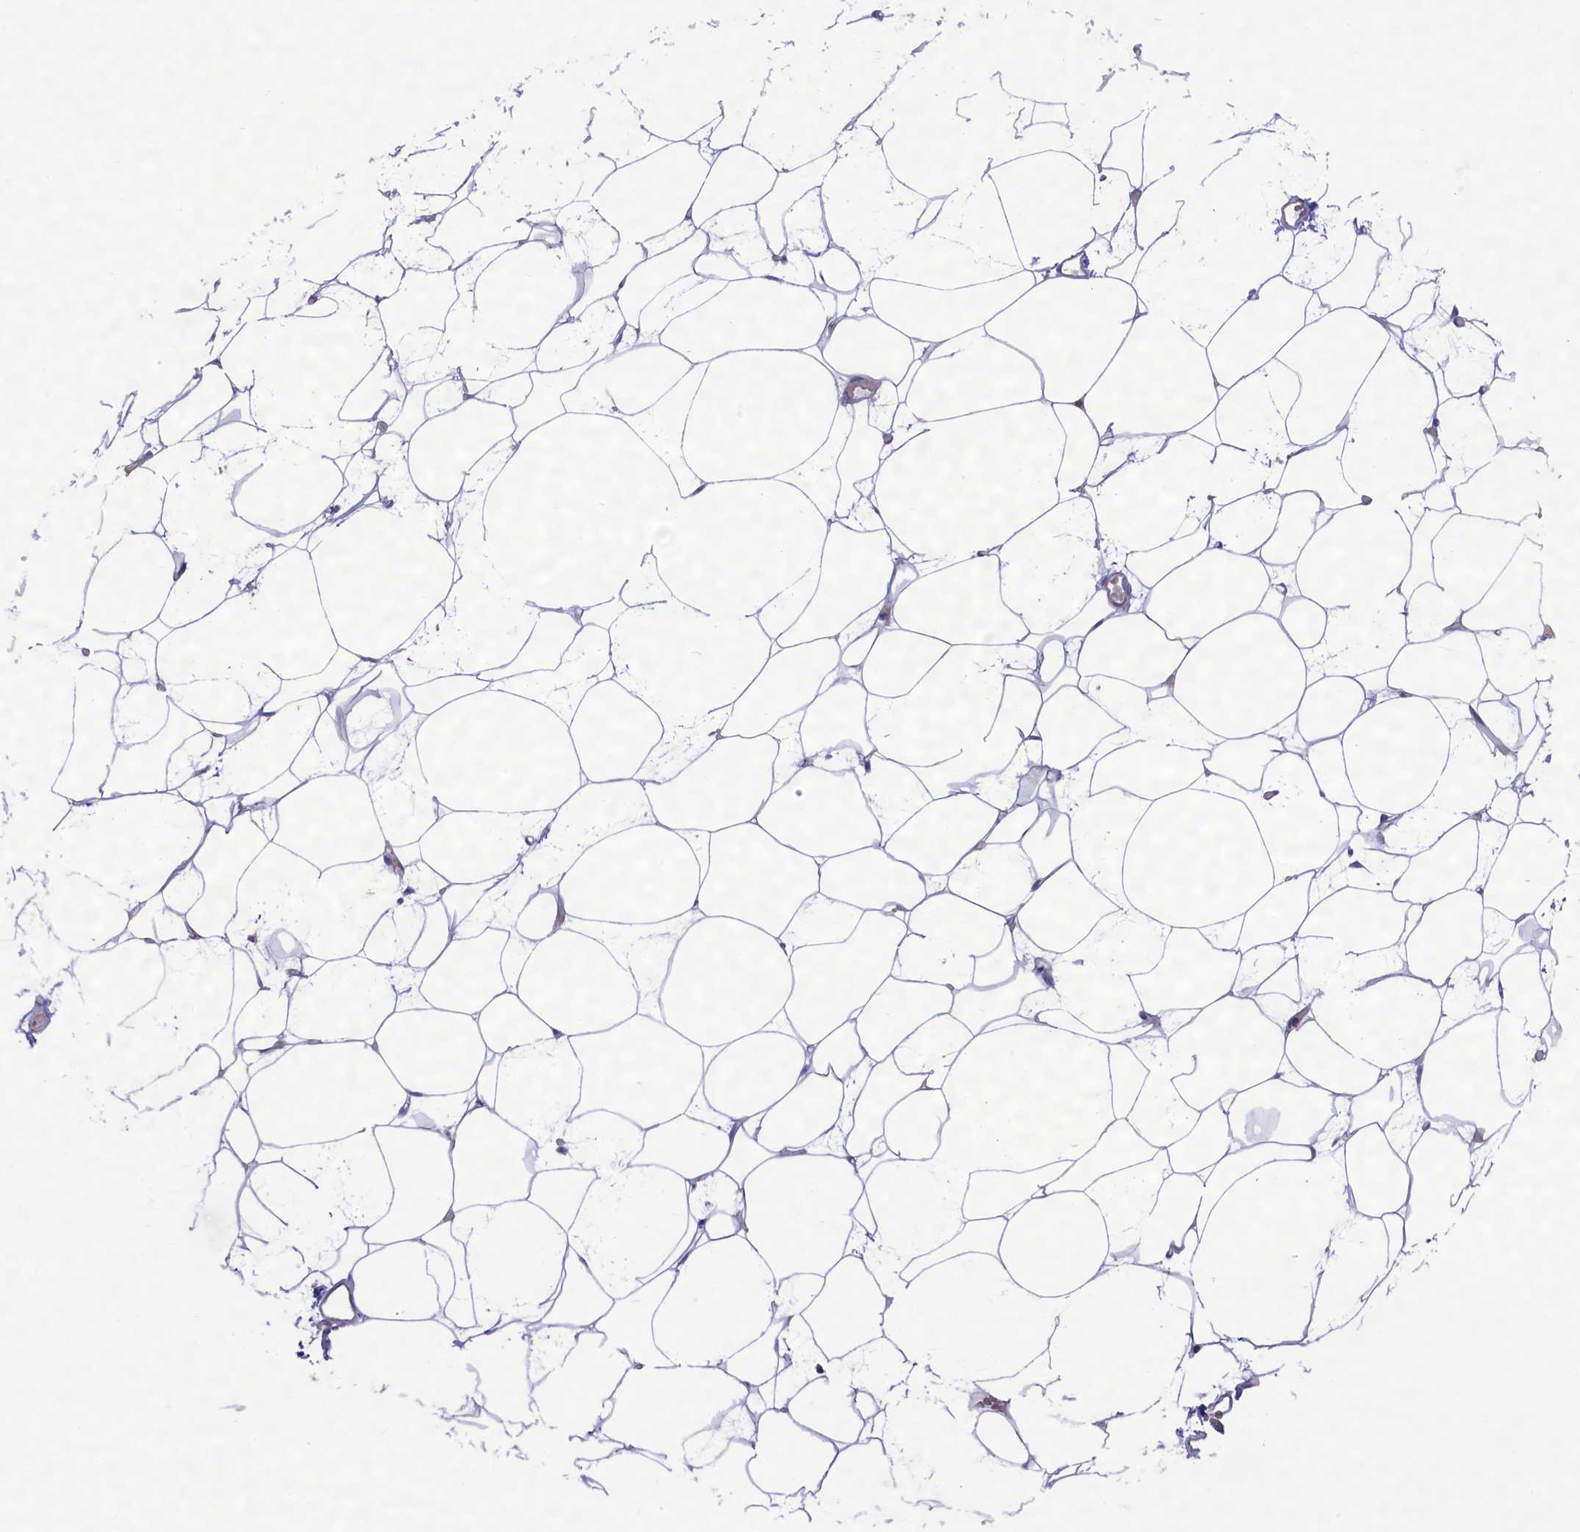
{"staining": {"intensity": "negative", "quantity": "none", "location": "none"}, "tissue": "adipose tissue", "cell_type": "Adipocytes", "image_type": "normal", "snomed": [{"axis": "morphology", "description": "Normal tissue, NOS"}, {"axis": "topography", "description": "Breast"}], "caption": "An image of human adipose tissue is negative for staining in adipocytes. Nuclei are stained in blue.", "gene": "MPV17L2", "patient": {"sex": "female", "age": 23}}